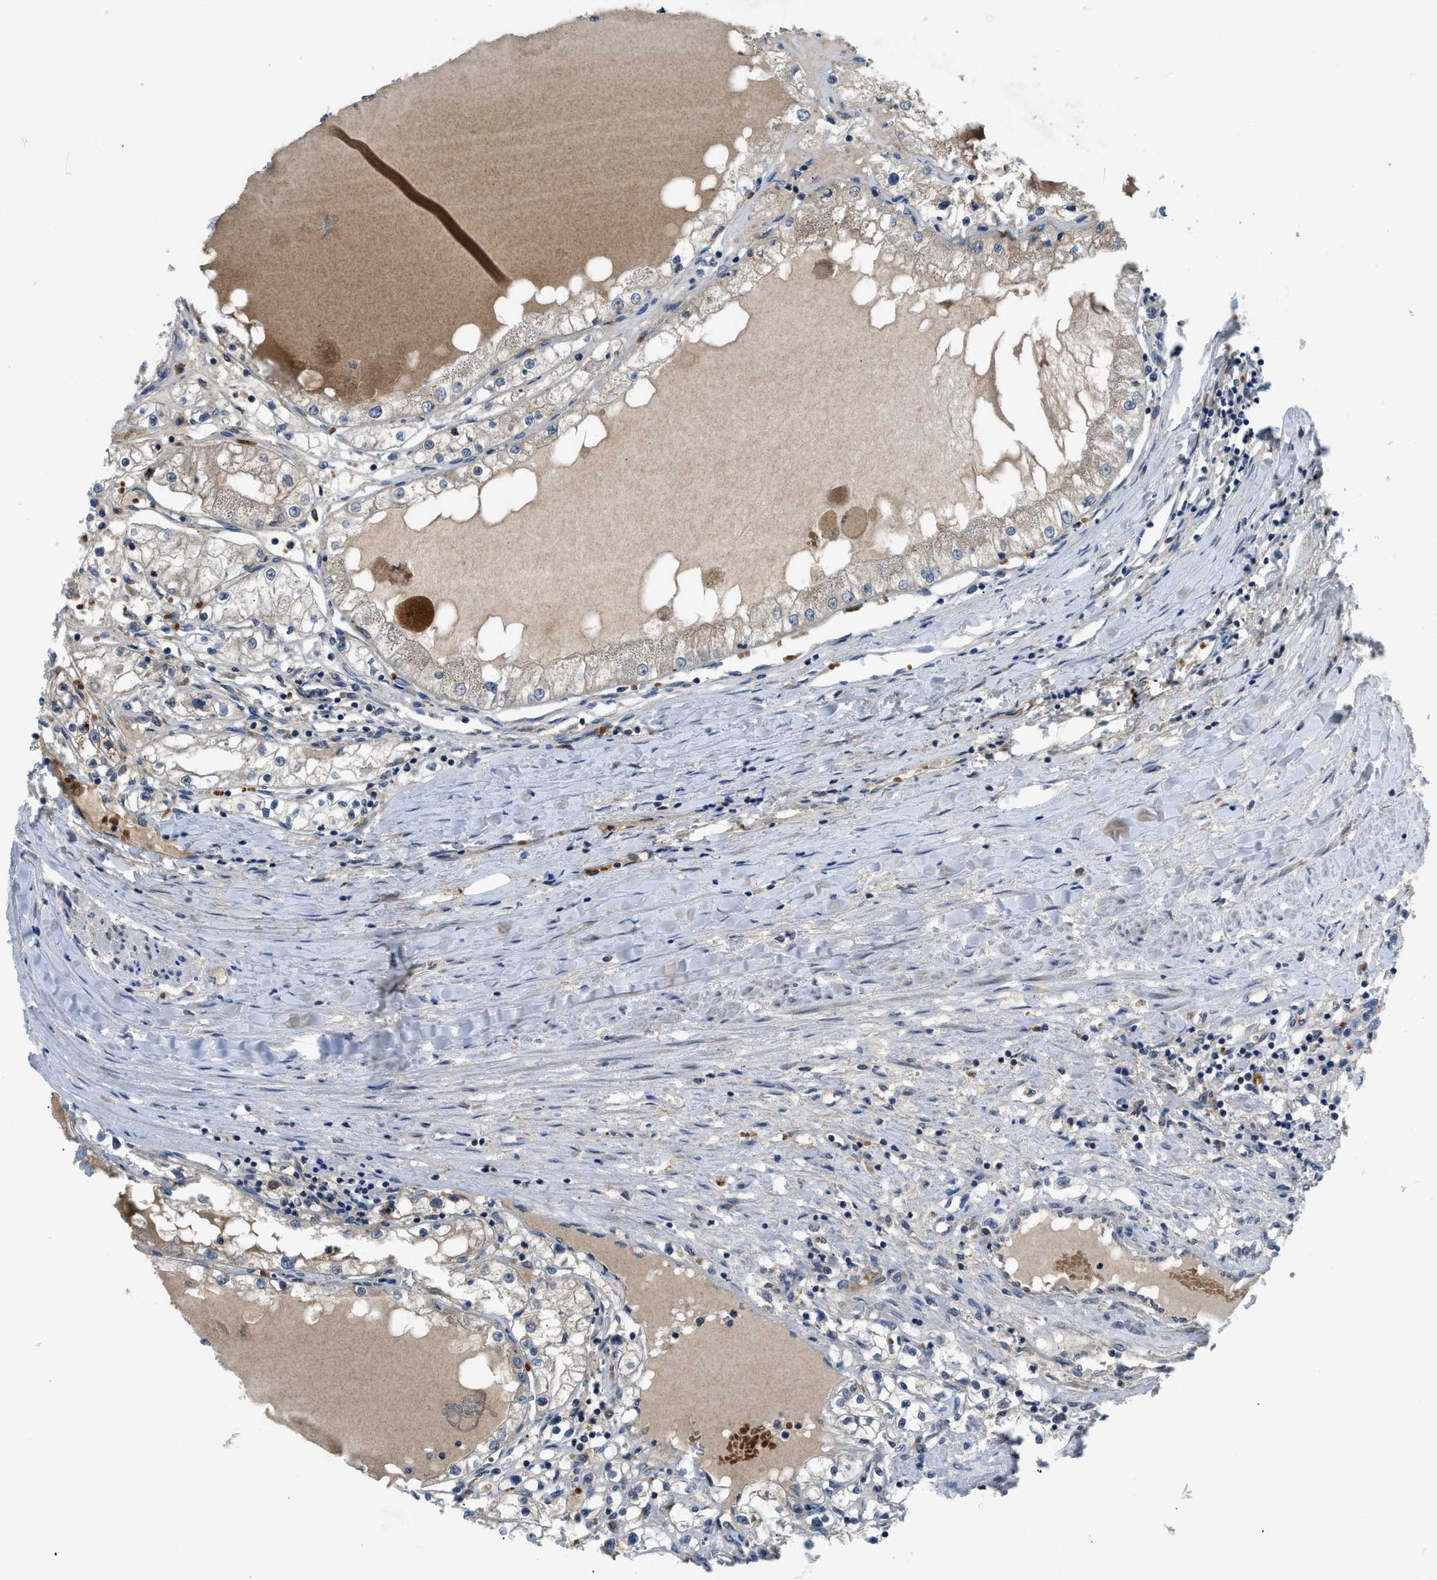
{"staining": {"intensity": "weak", "quantity": "<25%", "location": "cytoplasmic/membranous"}, "tissue": "renal cancer", "cell_type": "Tumor cells", "image_type": "cancer", "snomed": [{"axis": "morphology", "description": "Adenocarcinoma, NOS"}, {"axis": "topography", "description": "Kidney"}], "caption": "Renal cancer was stained to show a protein in brown. There is no significant staining in tumor cells. The staining was performed using DAB (3,3'-diaminobenzidine) to visualize the protein expression in brown, while the nuclei were stained in blue with hematoxylin (Magnification: 20x).", "gene": "PDE7A", "patient": {"sex": "male", "age": 68}}